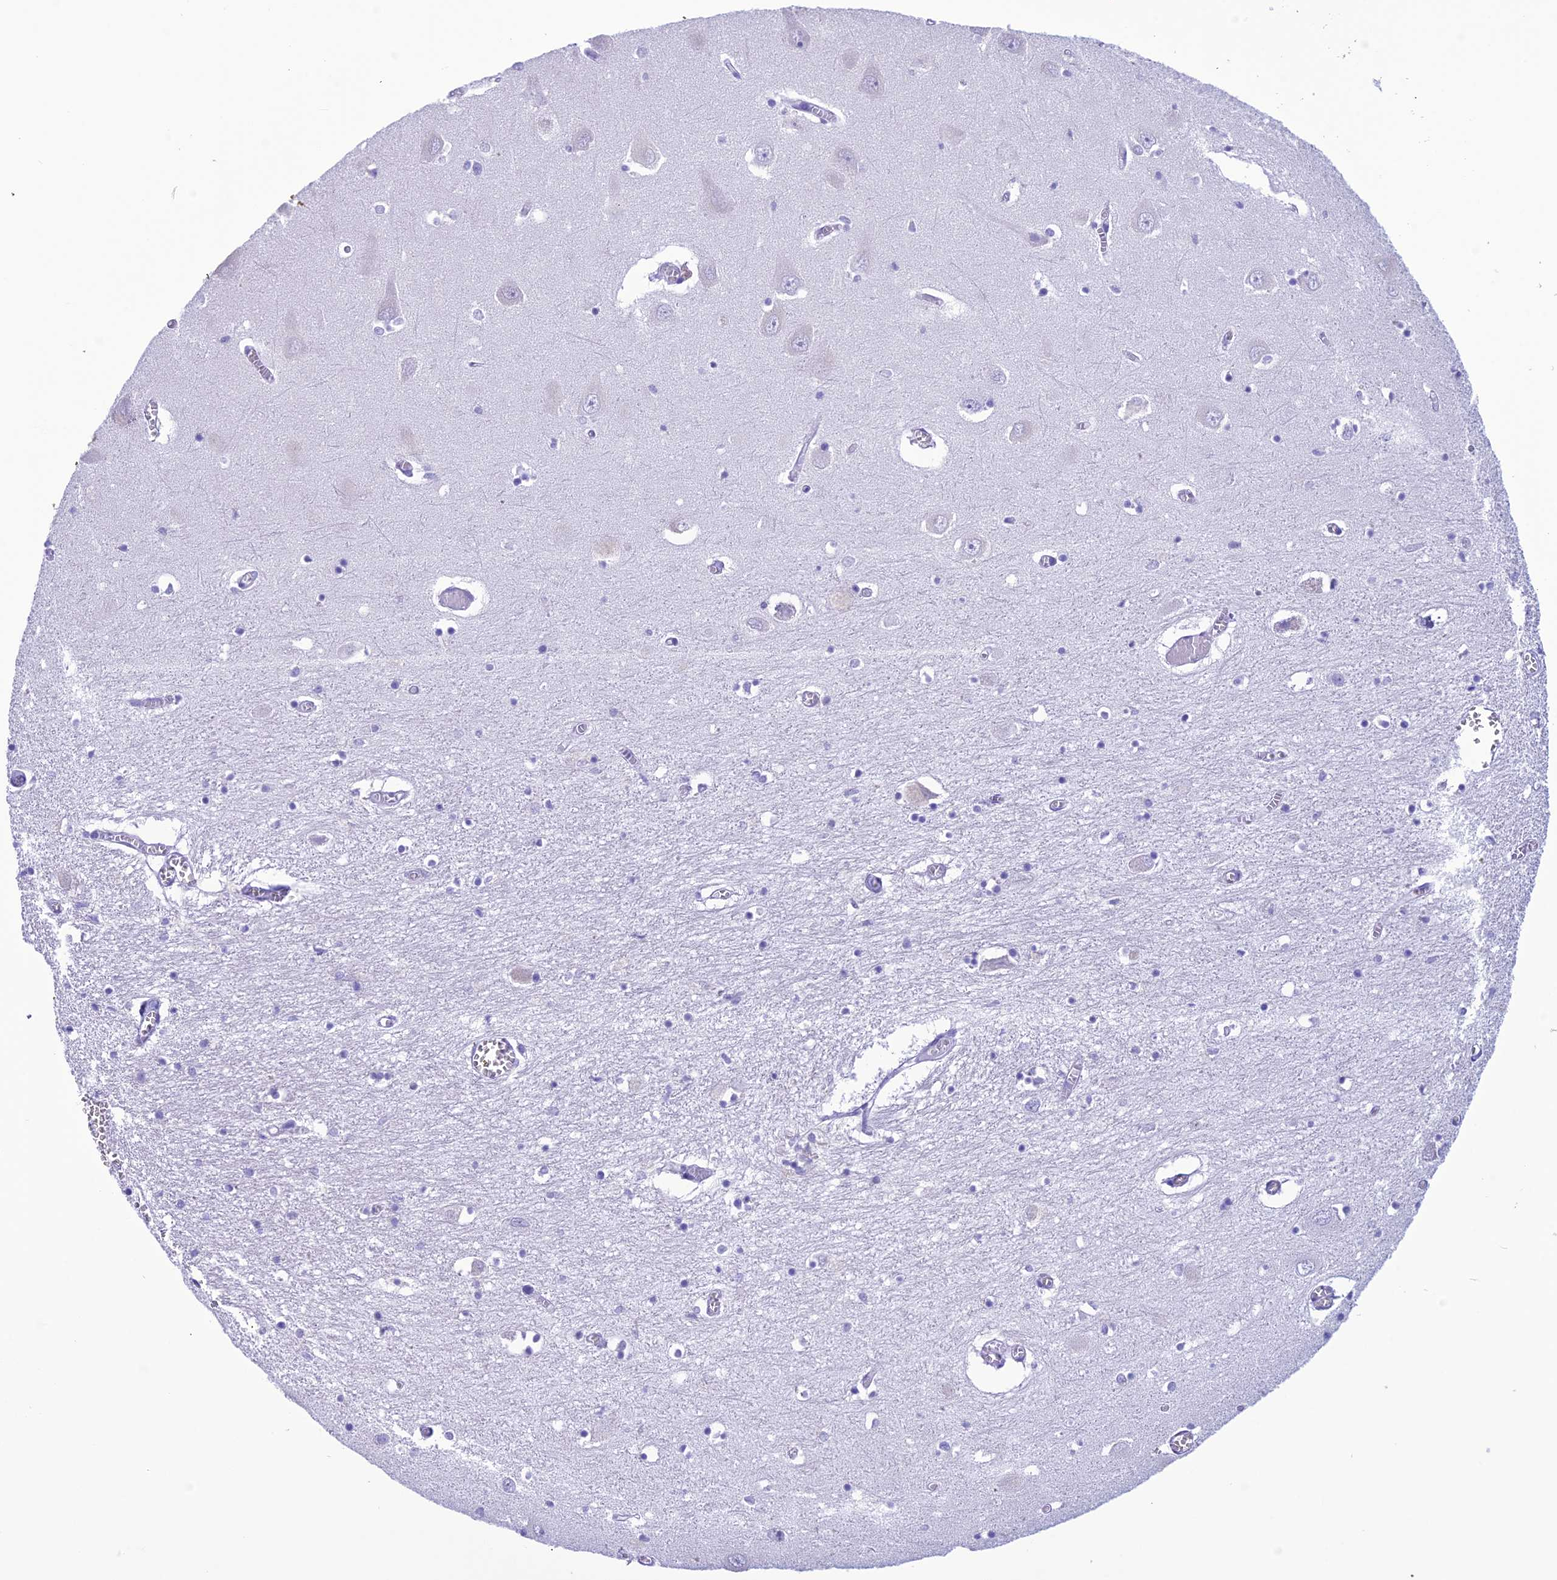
{"staining": {"intensity": "negative", "quantity": "none", "location": "none"}, "tissue": "hippocampus", "cell_type": "Glial cells", "image_type": "normal", "snomed": [{"axis": "morphology", "description": "Normal tissue, NOS"}, {"axis": "topography", "description": "Hippocampus"}], "caption": "DAB immunohistochemical staining of normal hippocampus shows no significant positivity in glial cells.", "gene": "TRAM1L1", "patient": {"sex": "male", "age": 70}}